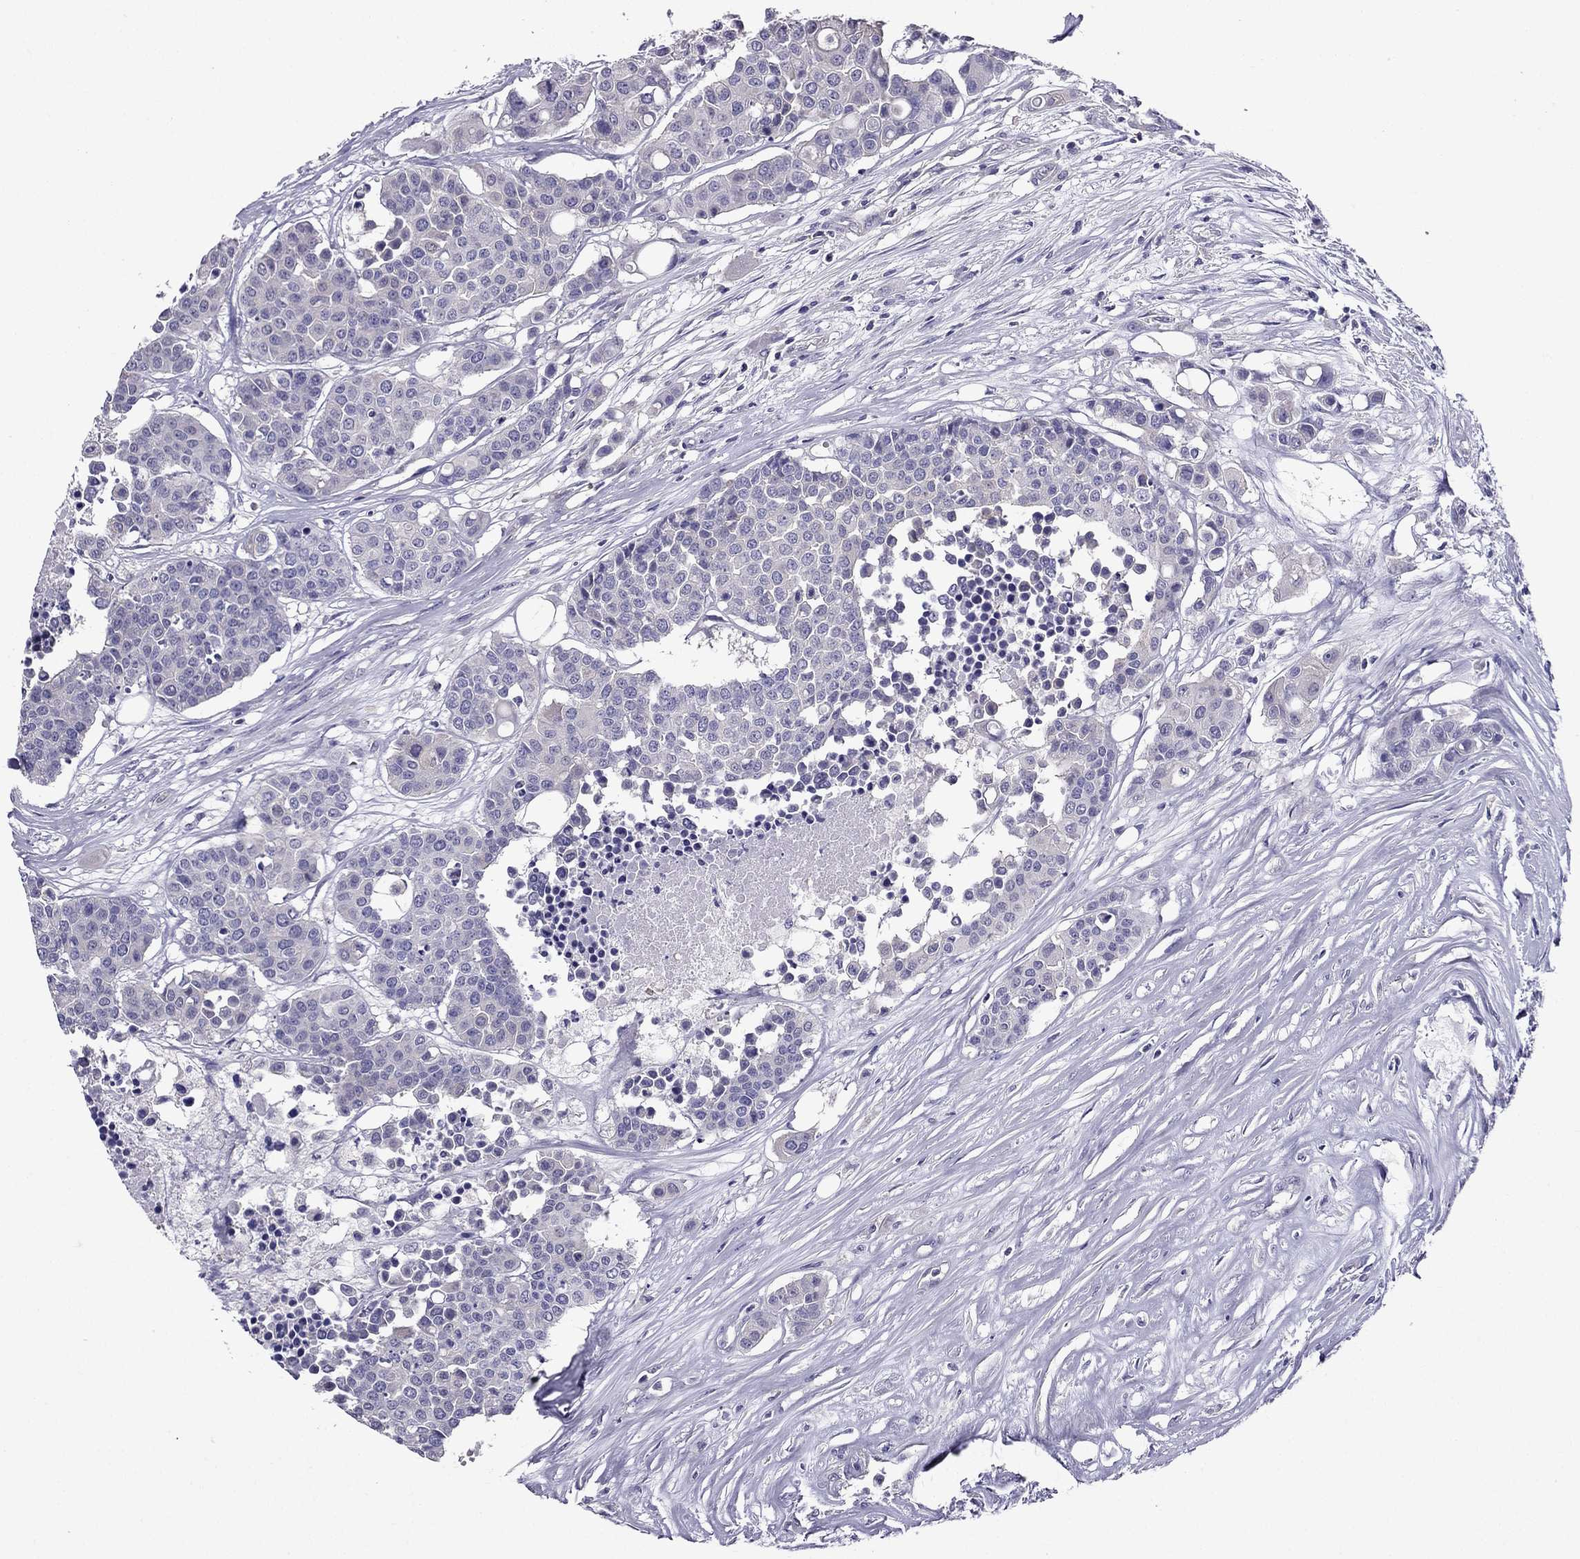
{"staining": {"intensity": "negative", "quantity": "none", "location": "none"}, "tissue": "carcinoid", "cell_type": "Tumor cells", "image_type": "cancer", "snomed": [{"axis": "morphology", "description": "Carcinoid, malignant, NOS"}, {"axis": "topography", "description": "Colon"}], "caption": "Protein analysis of carcinoid demonstrates no significant staining in tumor cells. (Brightfield microscopy of DAB immunohistochemistry (IHC) at high magnification).", "gene": "AAK1", "patient": {"sex": "male", "age": 81}}